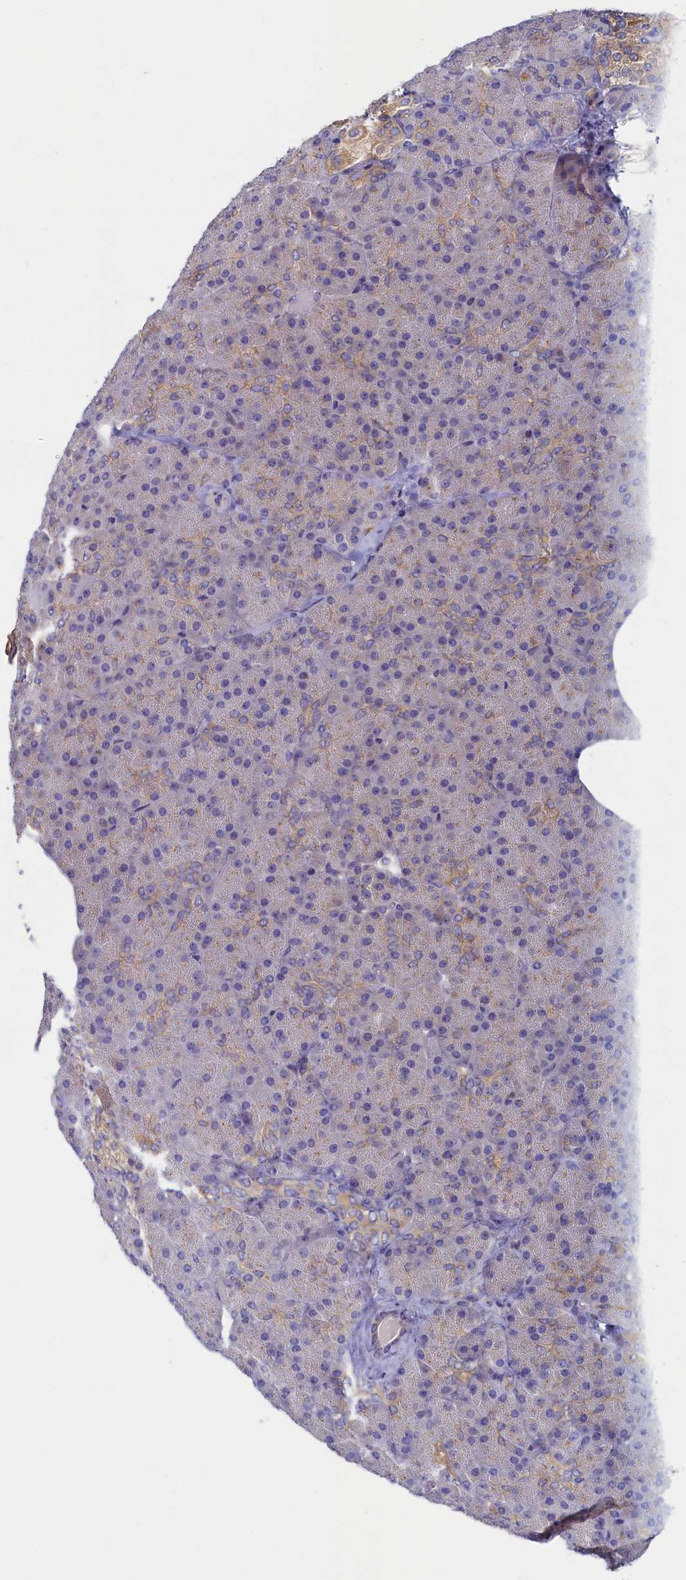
{"staining": {"intensity": "moderate", "quantity": "<25%", "location": "cytoplasmic/membranous"}, "tissue": "pancreas", "cell_type": "Exocrine glandular cells", "image_type": "normal", "snomed": [{"axis": "morphology", "description": "Normal tissue, NOS"}, {"axis": "morphology", "description": "Carcinoid, malignant, NOS"}, {"axis": "topography", "description": "Pancreas"}], "caption": "Moderate cytoplasmic/membranous staining is appreciated in approximately <25% of exocrine glandular cells in normal pancreas. The staining is performed using DAB (3,3'-diaminobenzidine) brown chromogen to label protein expression. The nuclei are counter-stained blue using hematoxylin.", "gene": "TIMM8B", "patient": {"sex": "female", "age": 35}}